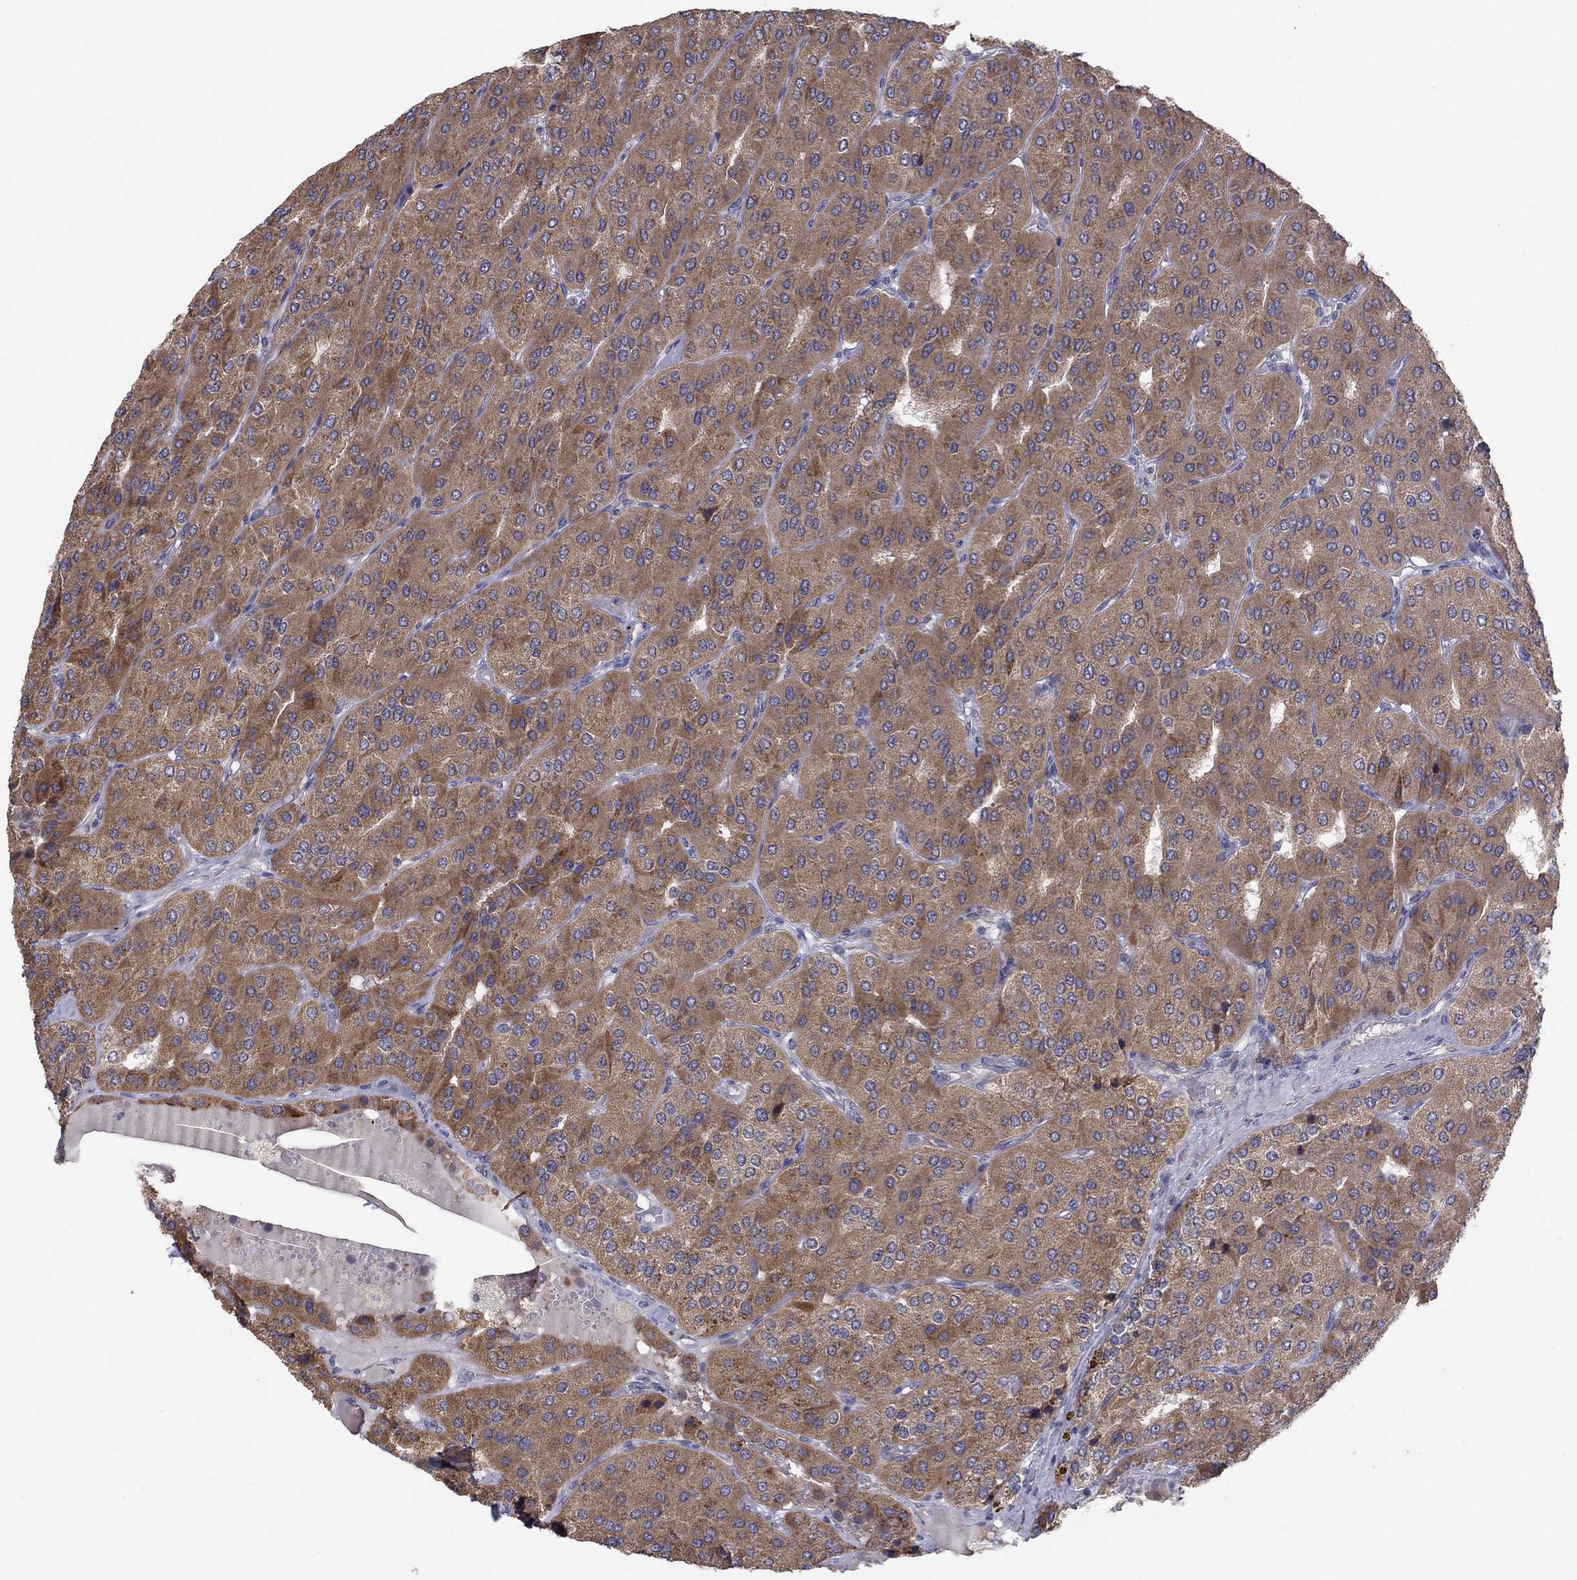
{"staining": {"intensity": "moderate", "quantity": ">75%", "location": "cytoplasmic/membranous"}, "tissue": "parathyroid gland", "cell_type": "Glandular cells", "image_type": "normal", "snomed": [{"axis": "morphology", "description": "Normal tissue, NOS"}, {"axis": "morphology", "description": "Adenoma, NOS"}, {"axis": "topography", "description": "Parathyroid gland"}], "caption": "A photomicrograph showing moderate cytoplasmic/membranous positivity in approximately >75% of glandular cells in benign parathyroid gland, as visualized by brown immunohistochemical staining.", "gene": "CRACDL", "patient": {"sex": "female", "age": 86}}